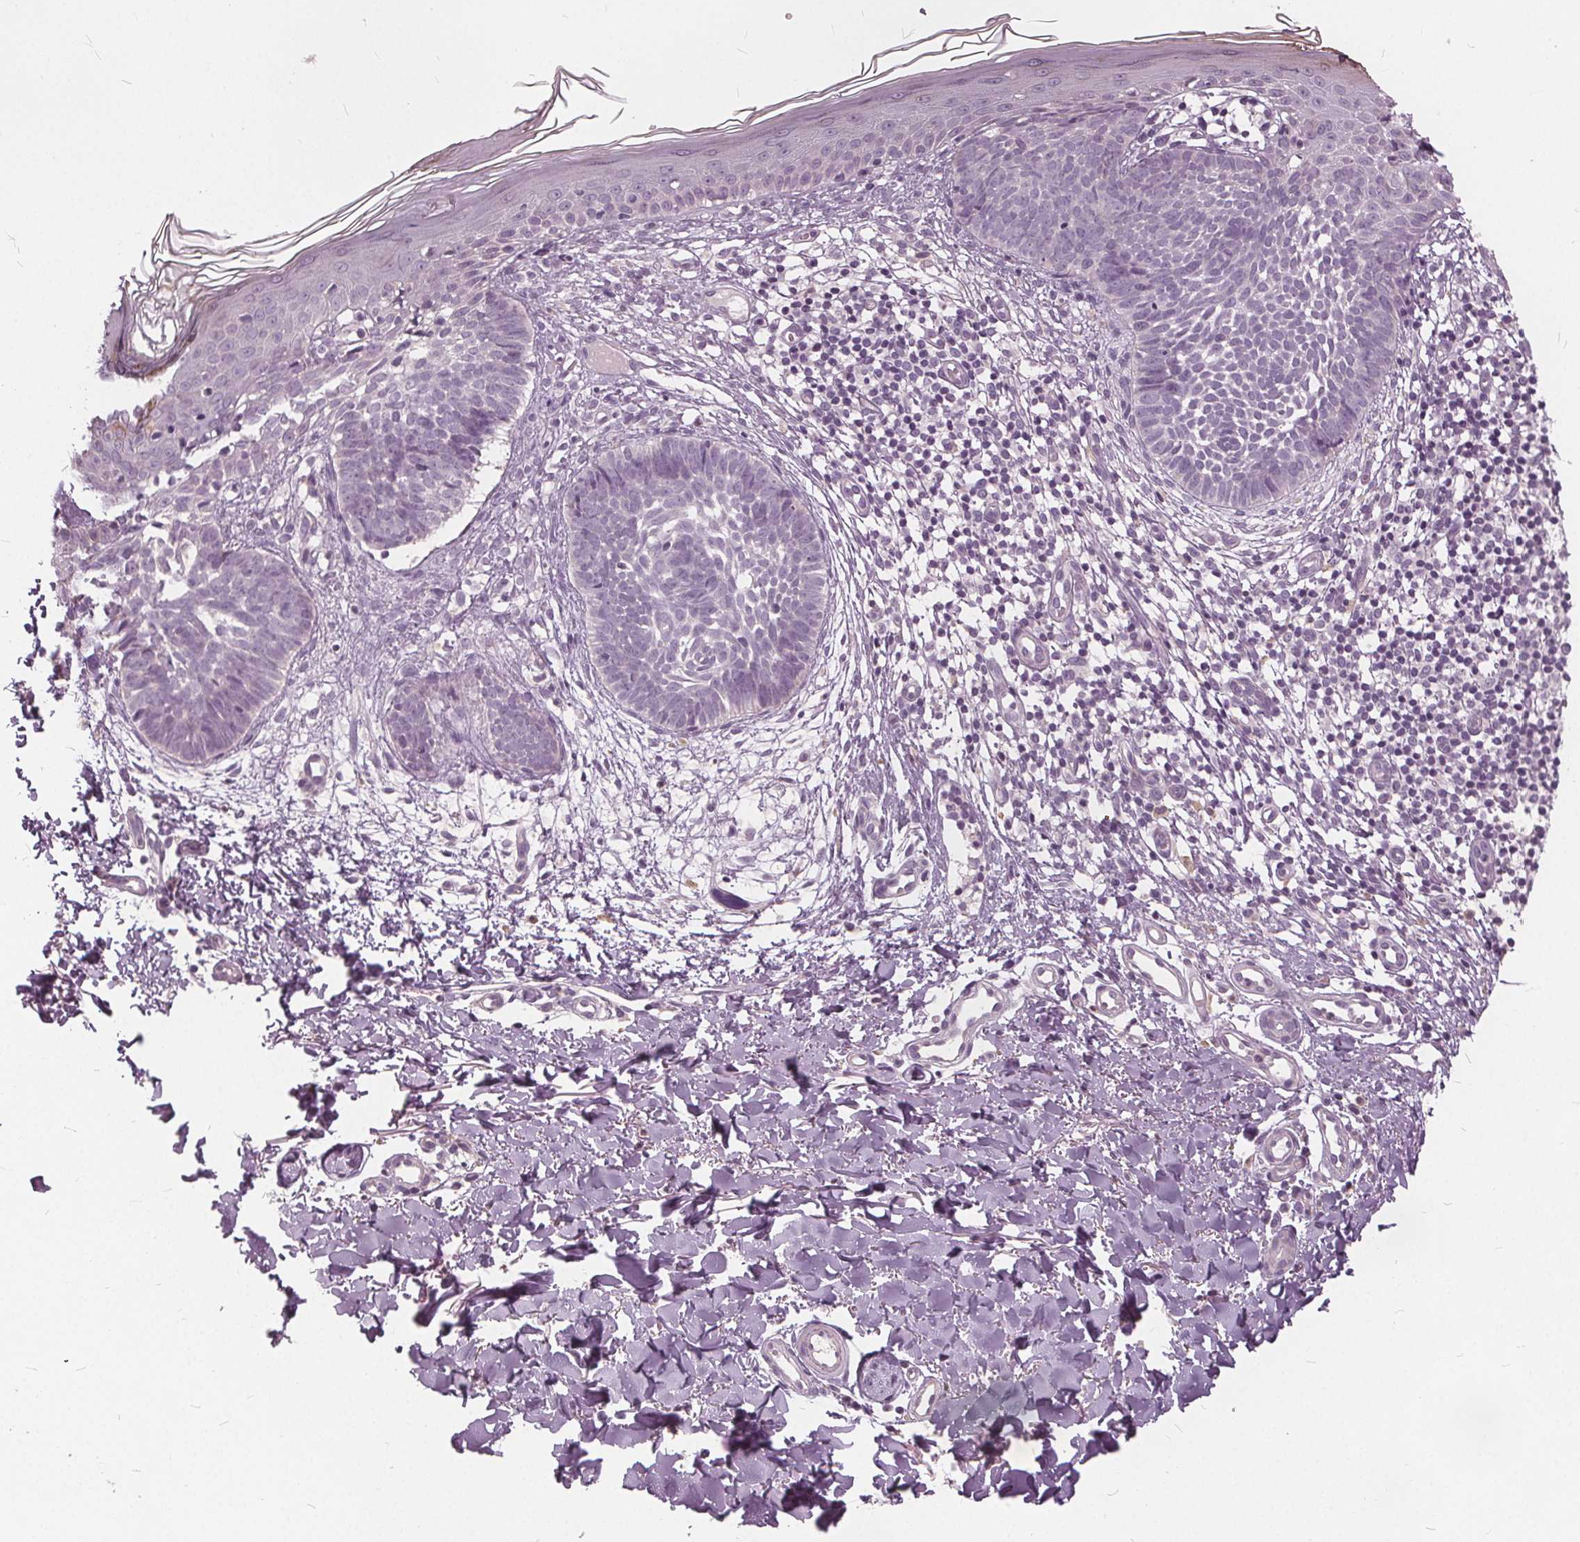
{"staining": {"intensity": "negative", "quantity": "none", "location": "none"}, "tissue": "skin cancer", "cell_type": "Tumor cells", "image_type": "cancer", "snomed": [{"axis": "morphology", "description": "Basal cell carcinoma"}, {"axis": "topography", "description": "Skin"}], "caption": "Skin cancer (basal cell carcinoma) was stained to show a protein in brown. There is no significant staining in tumor cells. (IHC, brightfield microscopy, high magnification).", "gene": "KLK13", "patient": {"sex": "female", "age": 51}}